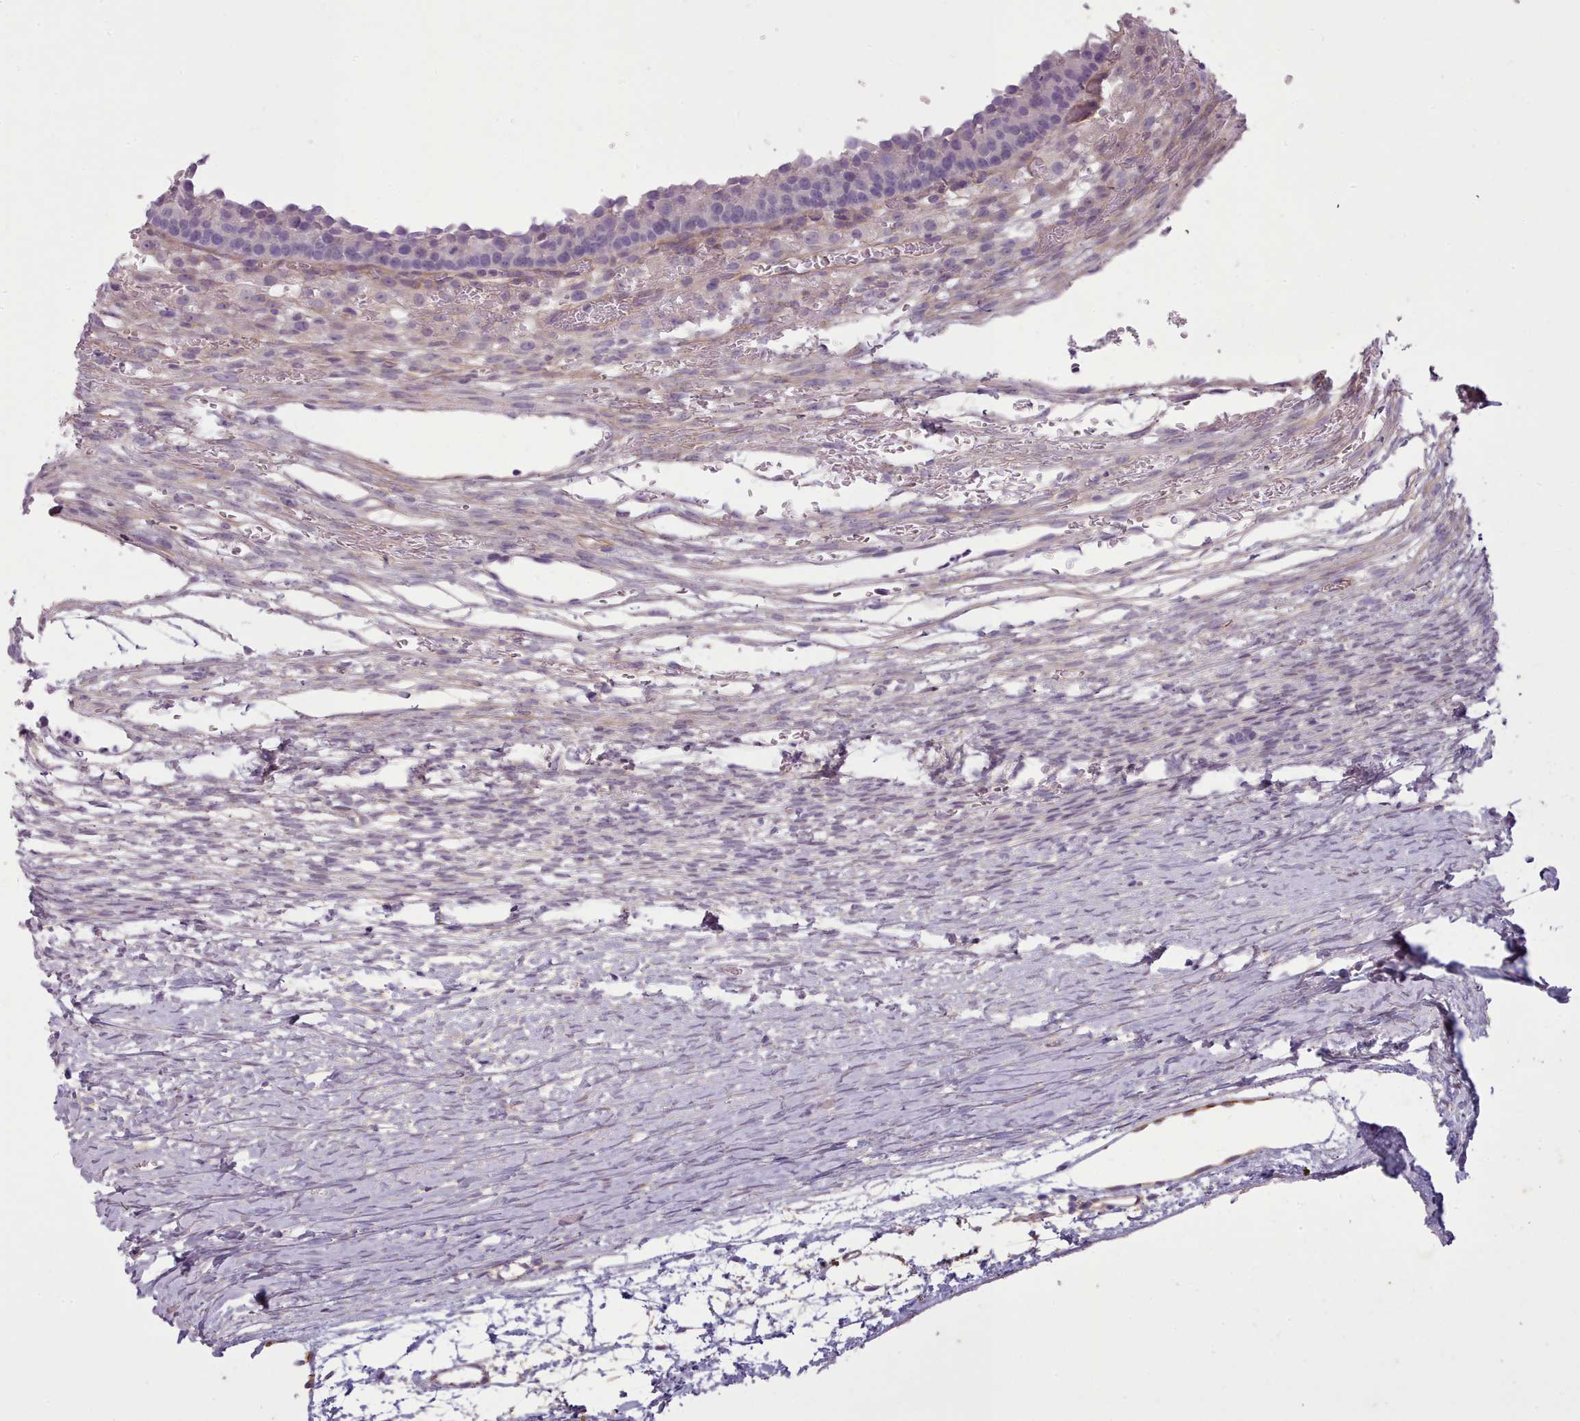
{"staining": {"intensity": "negative", "quantity": "none", "location": "none"}, "tissue": "ovary", "cell_type": "Ovarian stroma cells", "image_type": "normal", "snomed": [{"axis": "morphology", "description": "Normal tissue, NOS"}, {"axis": "topography", "description": "Ovary"}], "caption": "Ovary was stained to show a protein in brown. There is no significant positivity in ovarian stroma cells. (Brightfield microscopy of DAB (3,3'-diaminobenzidine) IHC at high magnification).", "gene": "PLD4", "patient": {"sex": "female", "age": 39}}